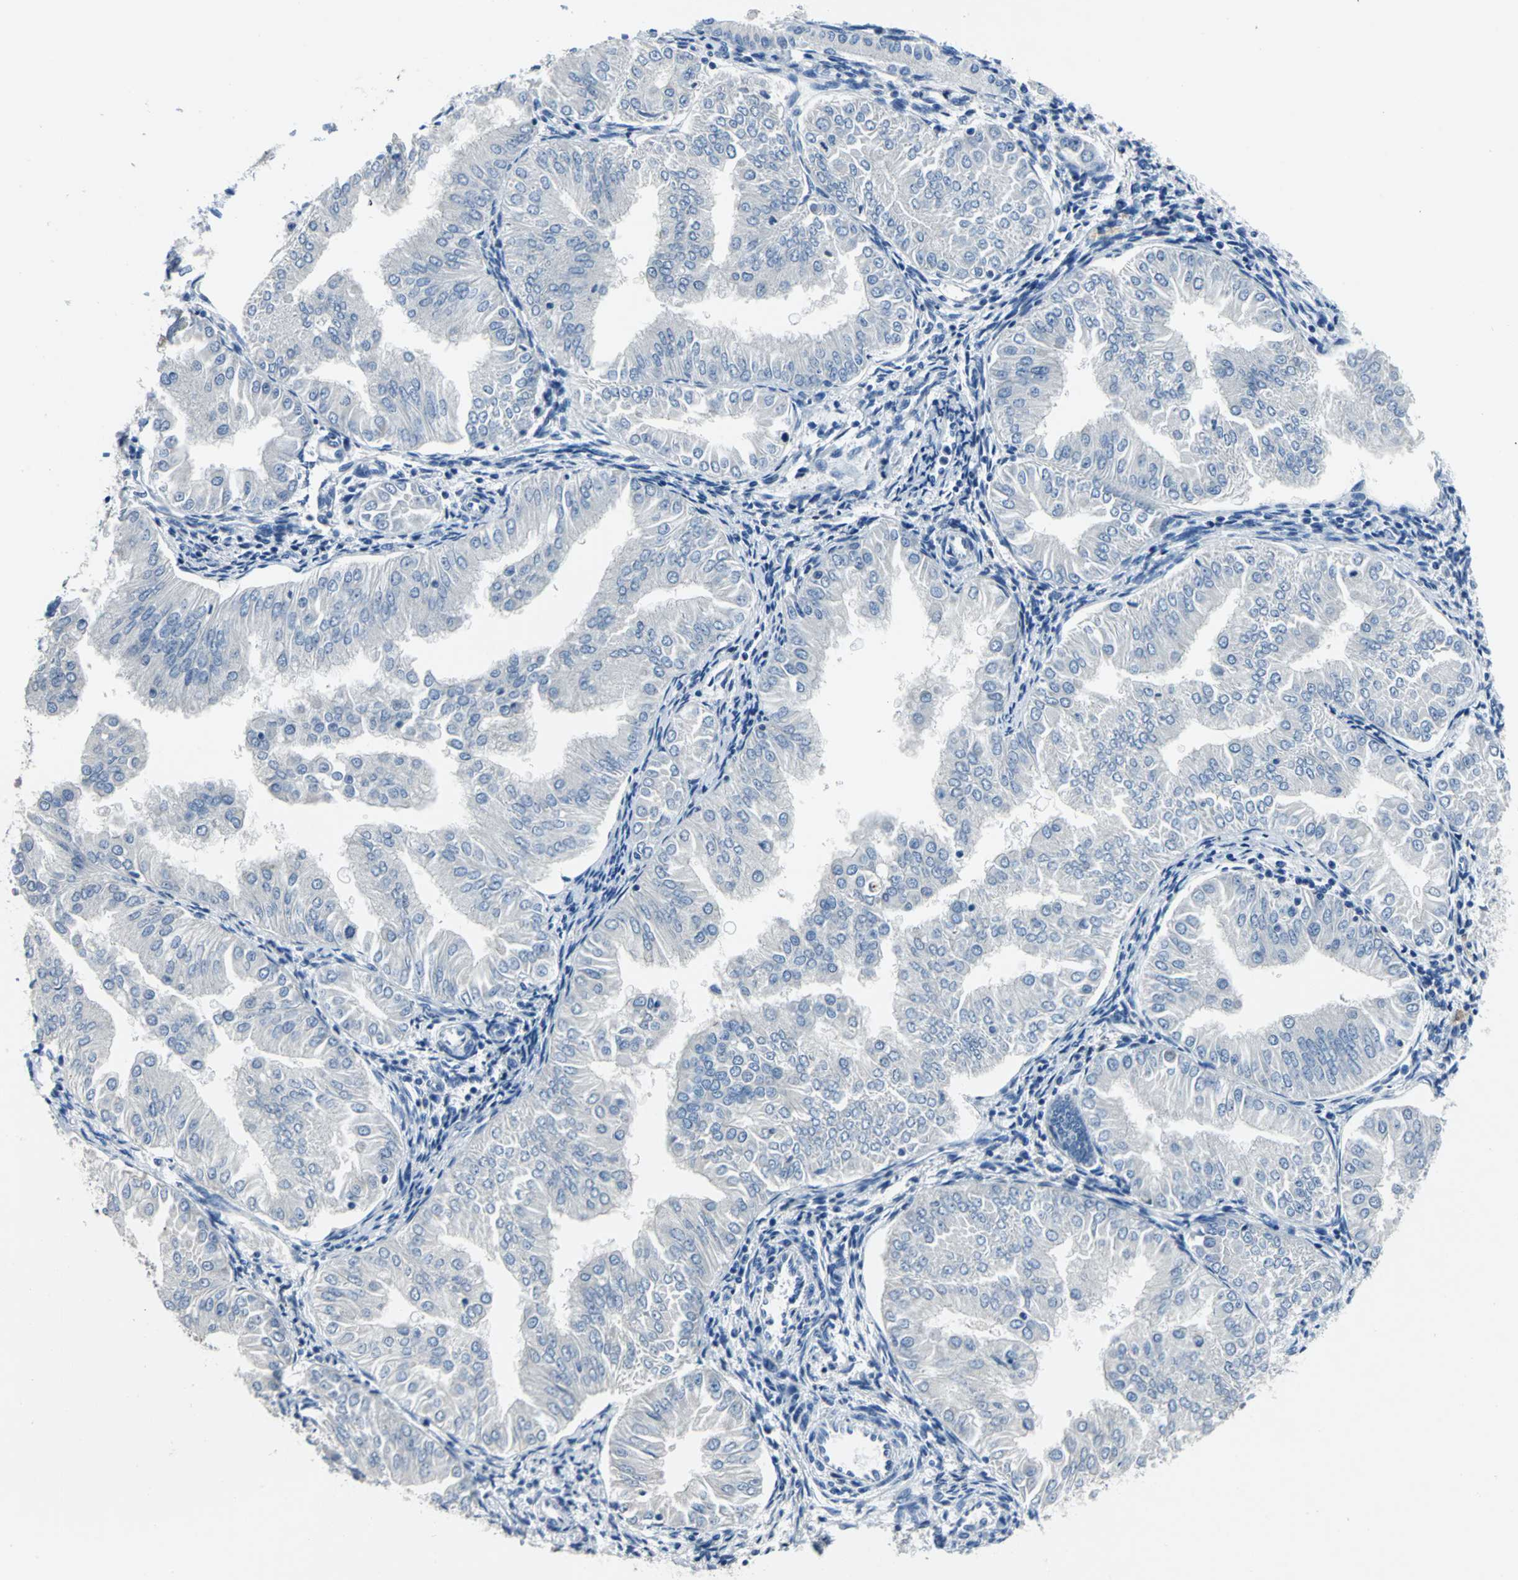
{"staining": {"intensity": "negative", "quantity": "none", "location": "none"}, "tissue": "endometrial cancer", "cell_type": "Tumor cells", "image_type": "cancer", "snomed": [{"axis": "morphology", "description": "Adenocarcinoma, NOS"}, {"axis": "topography", "description": "Endometrium"}], "caption": "Immunohistochemistry (IHC) of human endometrial cancer (adenocarcinoma) exhibits no staining in tumor cells. (IHC, brightfield microscopy, high magnification).", "gene": "IFI6", "patient": {"sex": "female", "age": 53}}